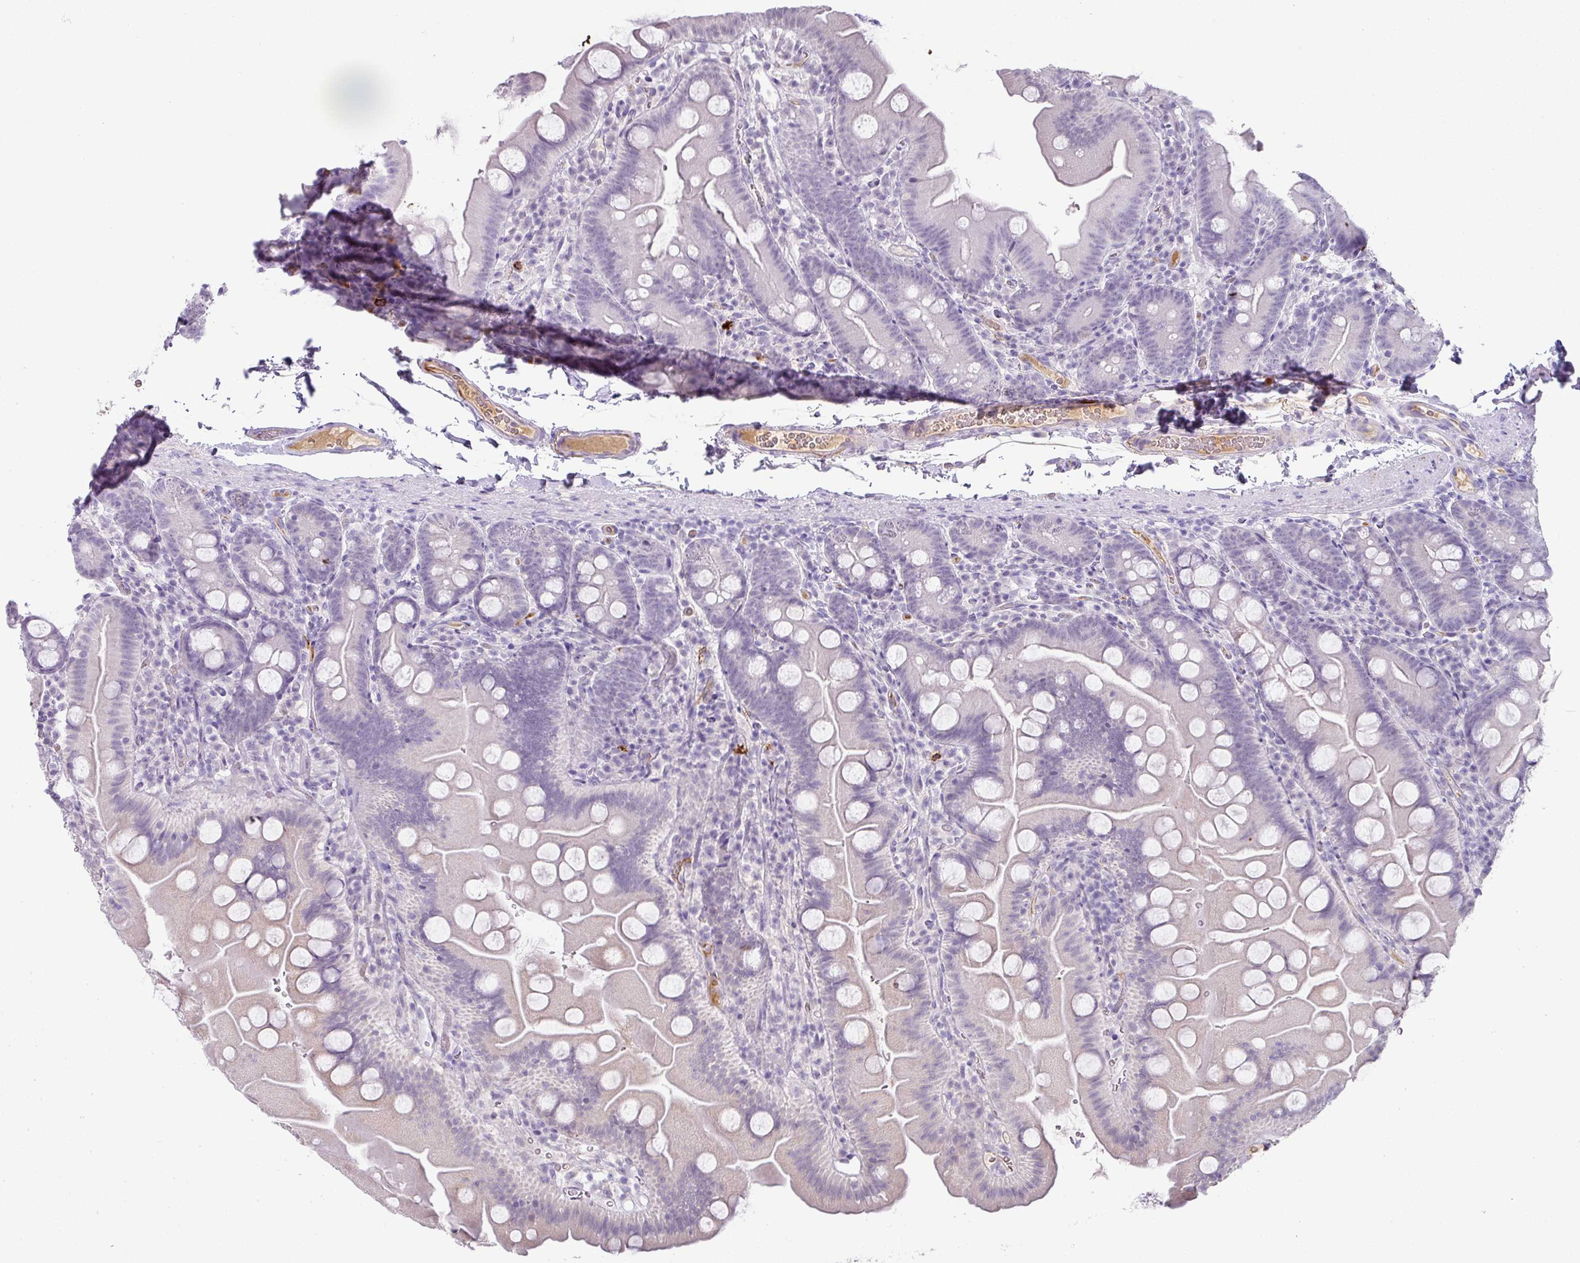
{"staining": {"intensity": "negative", "quantity": "none", "location": "none"}, "tissue": "small intestine", "cell_type": "Glandular cells", "image_type": "normal", "snomed": [{"axis": "morphology", "description": "Normal tissue, NOS"}, {"axis": "topography", "description": "Small intestine"}], "caption": "DAB (3,3'-diaminobenzidine) immunohistochemical staining of benign human small intestine demonstrates no significant staining in glandular cells.", "gene": "FGF17", "patient": {"sex": "female", "age": 68}}